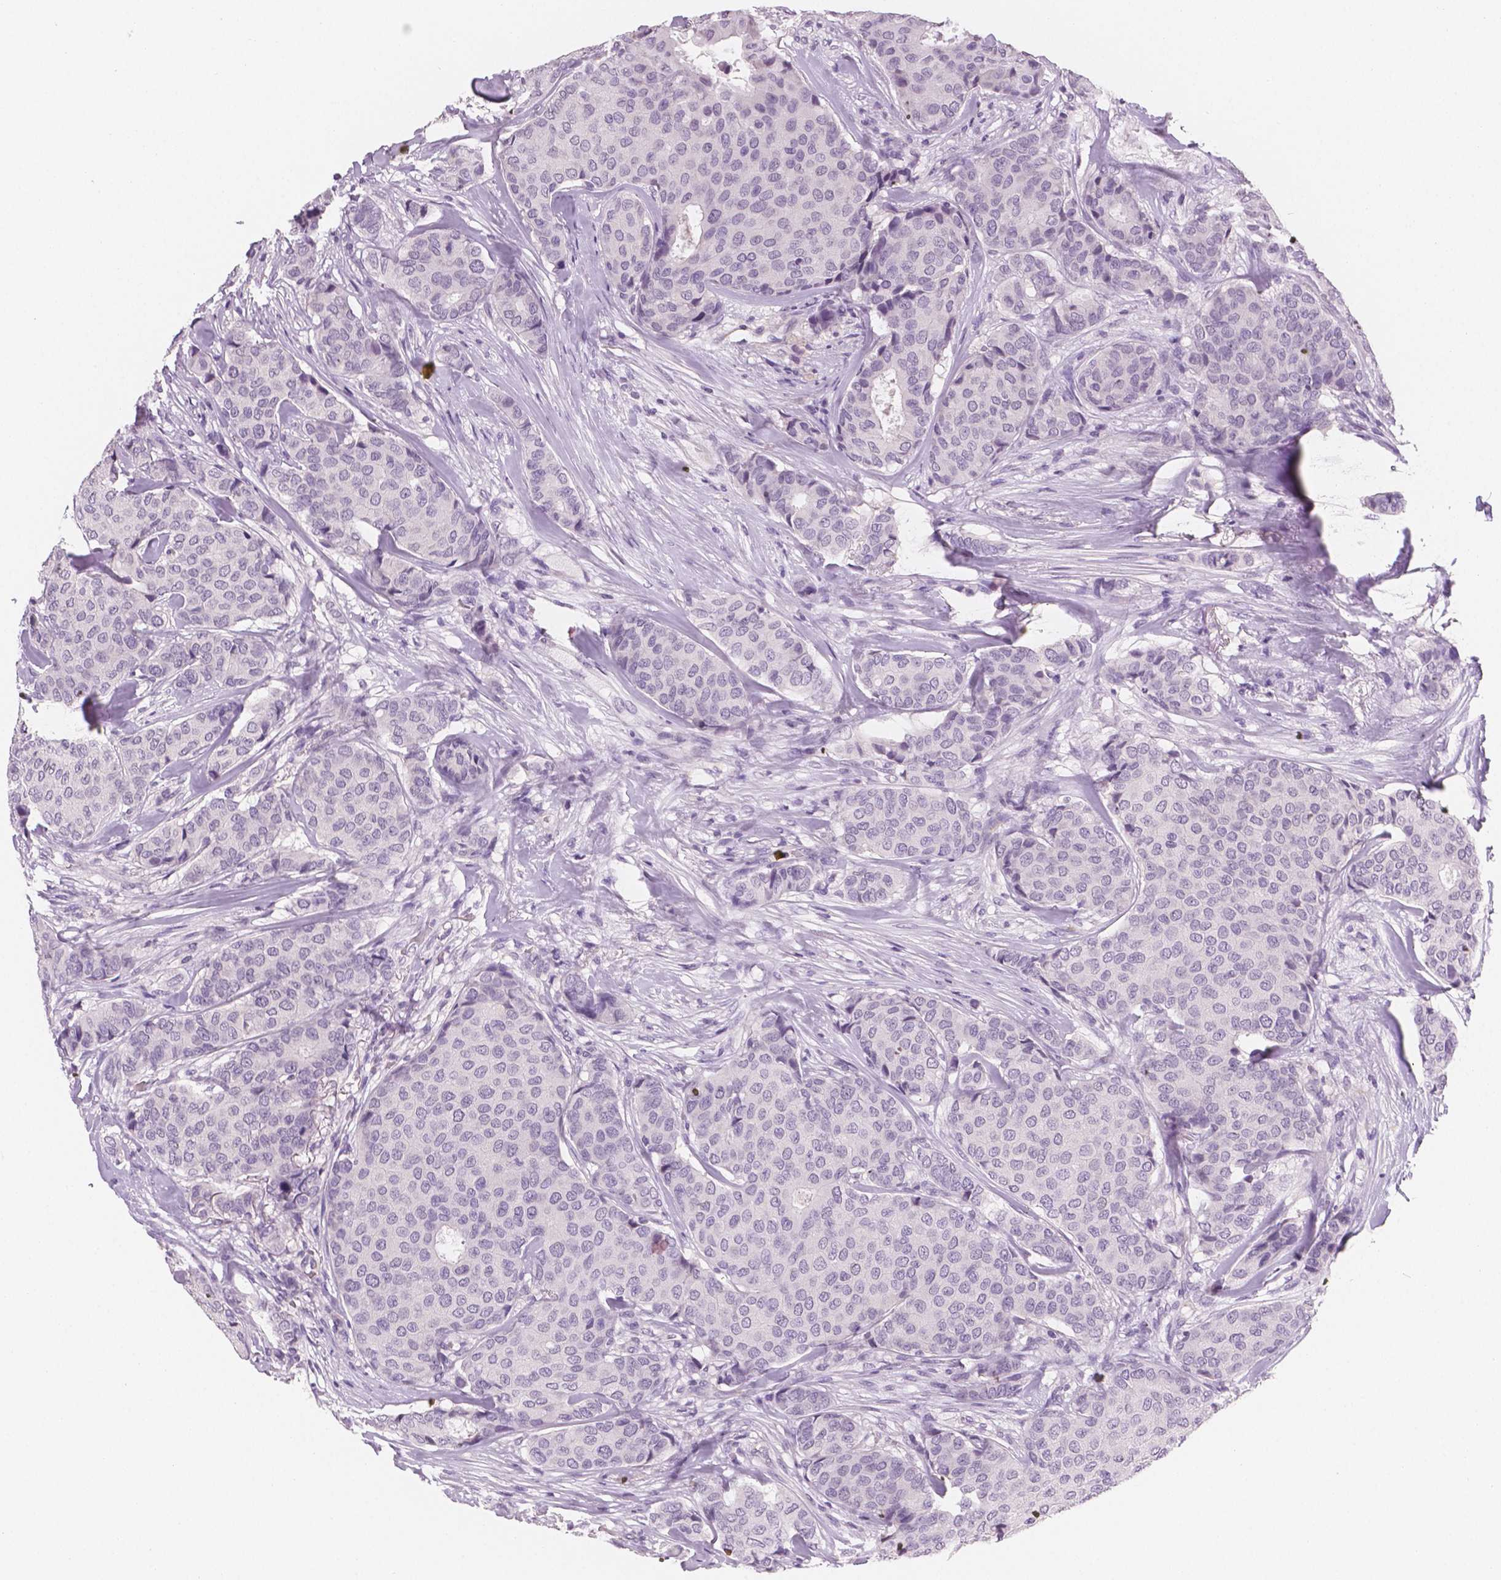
{"staining": {"intensity": "negative", "quantity": "none", "location": "none"}, "tissue": "breast cancer", "cell_type": "Tumor cells", "image_type": "cancer", "snomed": [{"axis": "morphology", "description": "Duct carcinoma"}, {"axis": "topography", "description": "Breast"}], "caption": "DAB (3,3'-diaminobenzidine) immunohistochemical staining of breast cancer shows no significant expression in tumor cells.", "gene": "TSPAN7", "patient": {"sex": "female", "age": 75}}